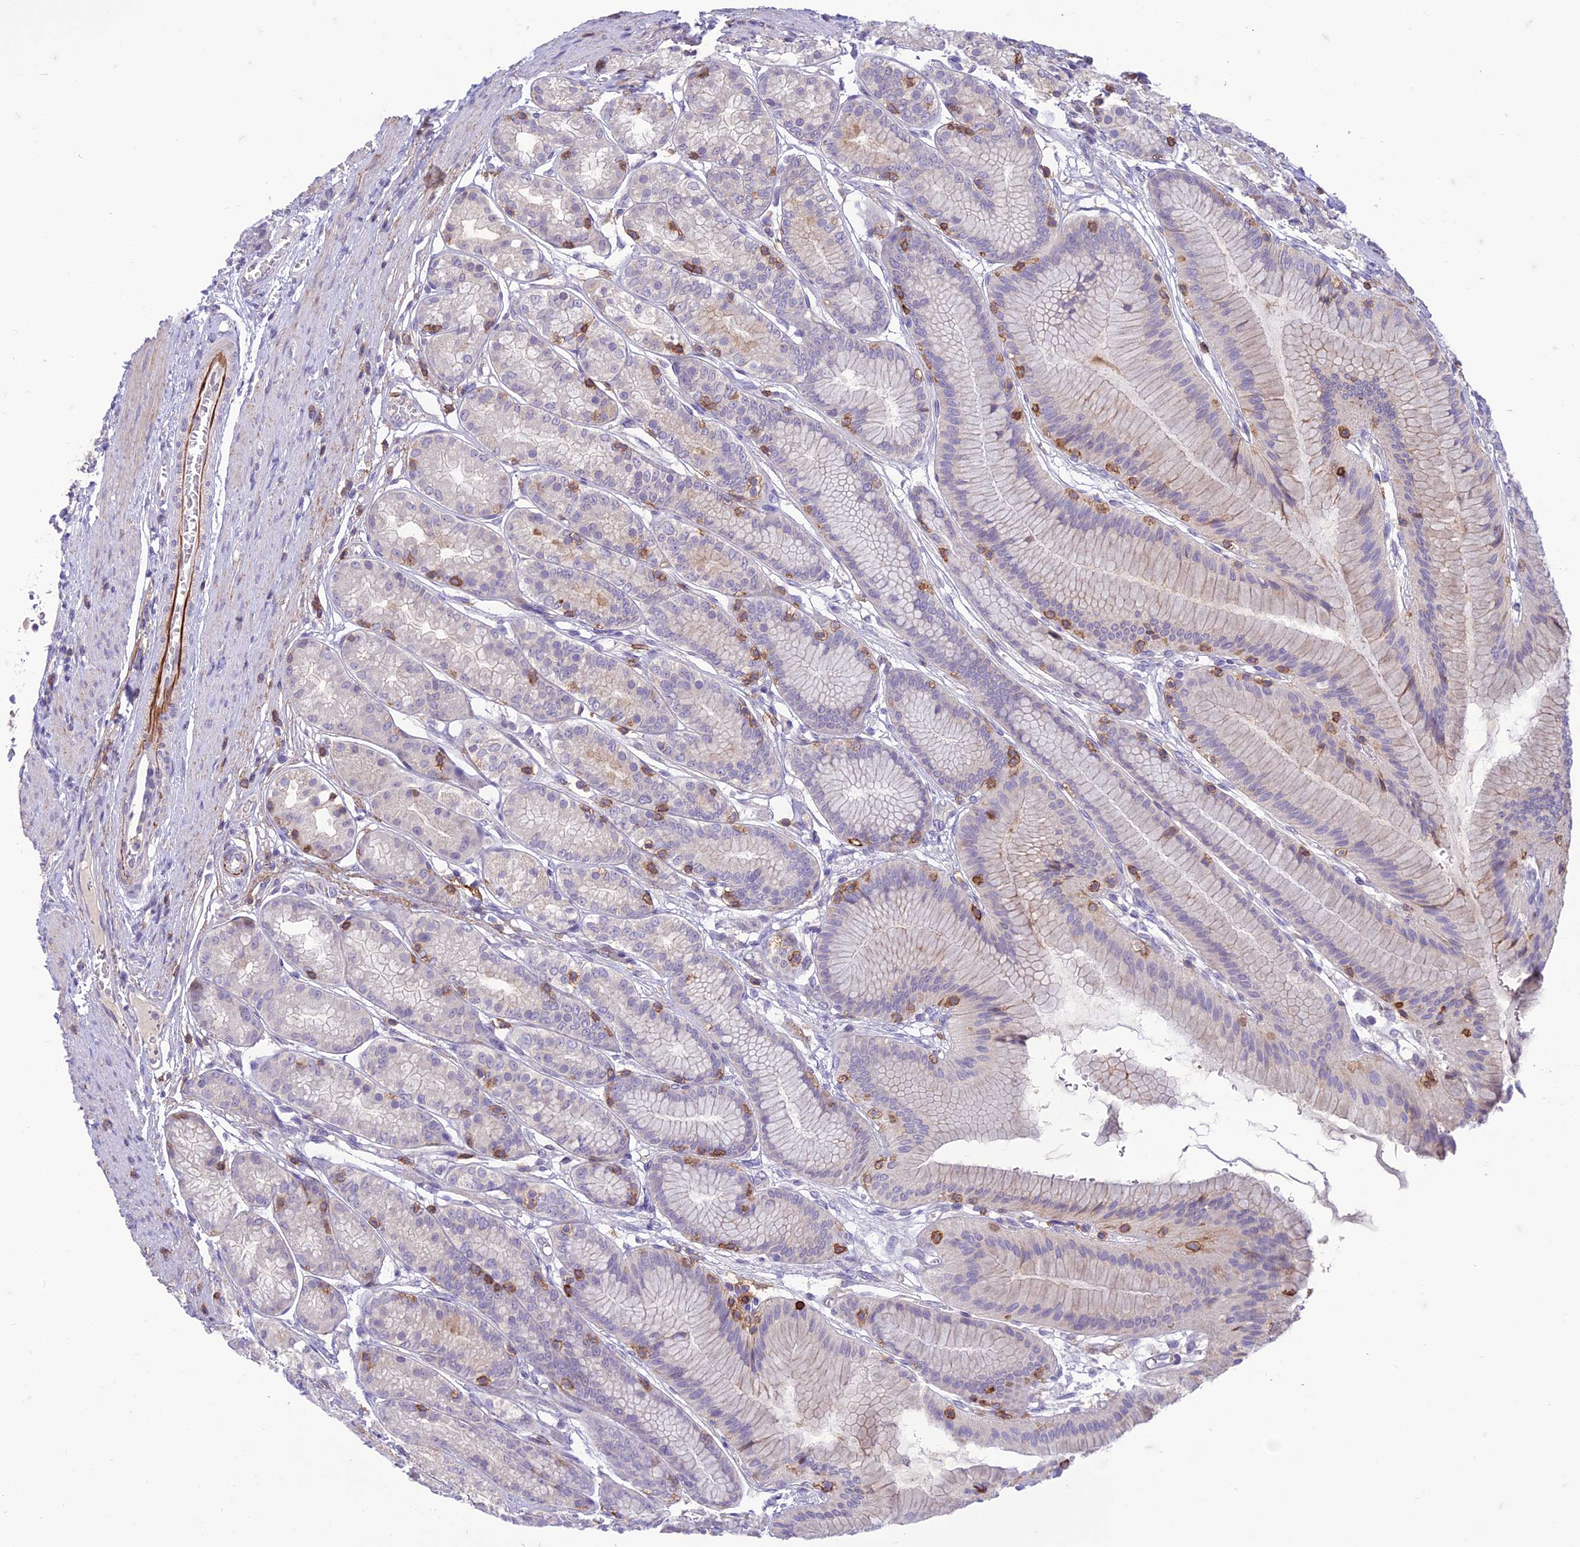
{"staining": {"intensity": "moderate", "quantity": "<25%", "location": "cytoplasmic/membranous"}, "tissue": "stomach", "cell_type": "Glandular cells", "image_type": "normal", "snomed": [{"axis": "morphology", "description": "Normal tissue, NOS"}, {"axis": "morphology", "description": "Adenocarcinoma, NOS"}, {"axis": "morphology", "description": "Adenocarcinoma, High grade"}, {"axis": "topography", "description": "Stomach, upper"}, {"axis": "topography", "description": "Stomach"}], "caption": "IHC (DAB) staining of benign human stomach demonstrates moderate cytoplasmic/membranous protein staining in about <25% of glandular cells.", "gene": "ITGAE", "patient": {"sex": "female", "age": 65}}